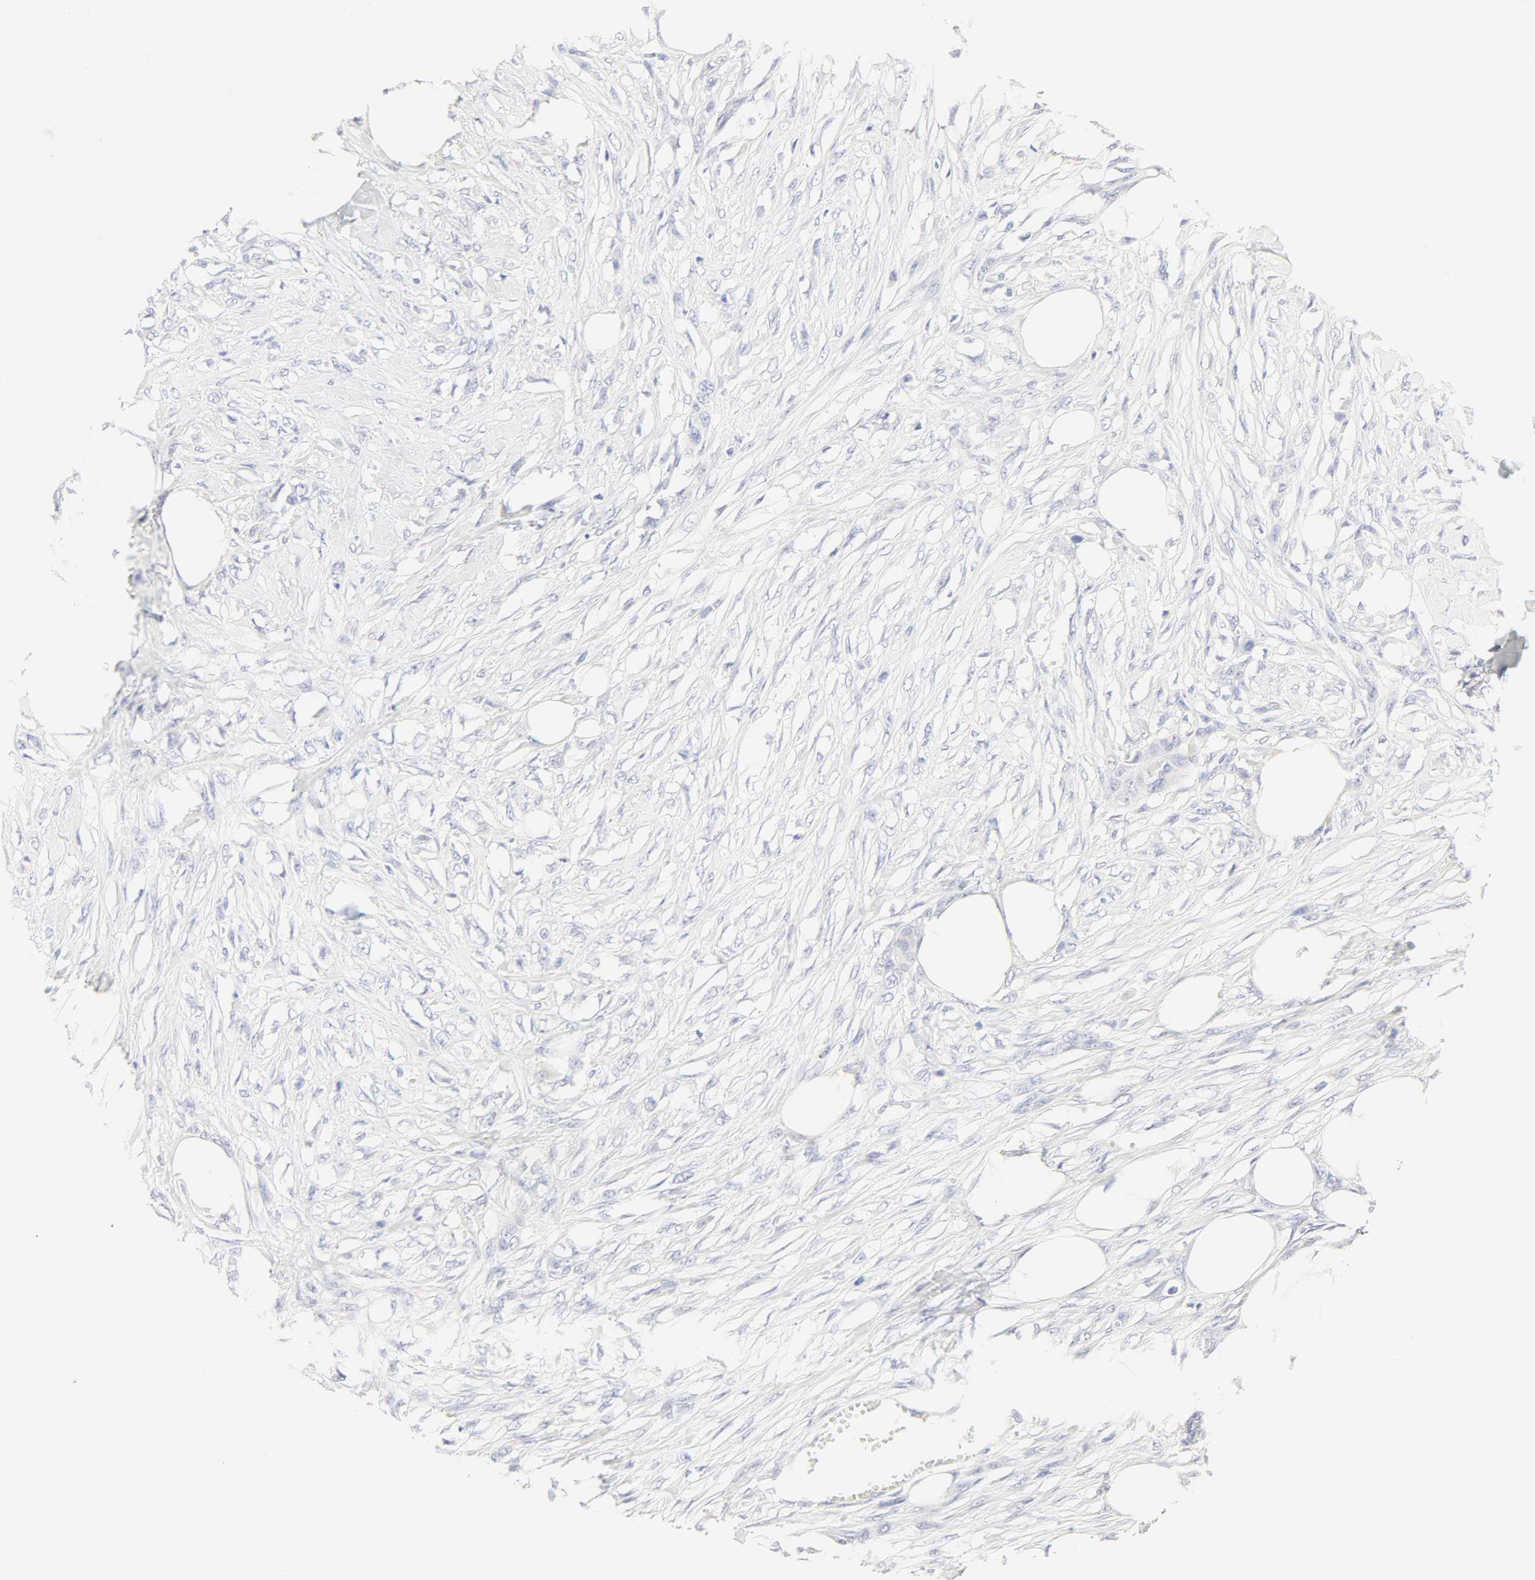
{"staining": {"intensity": "negative", "quantity": "none", "location": "none"}, "tissue": "skin cancer", "cell_type": "Tumor cells", "image_type": "cancer", "snomed": [{"axis": "morphology", "description": "Normal tissue, NOS"}, {"axis": "morphology", "description": "Squamous cell carcinoma, NOS"}, {"axis": "topography", "description": "Skin"}], "caption": "Immunohistochemistry (IHC) image of skin squamous cell carcinoma stained for a protein (brown), which shows no positivity in tumor cells. (DAB immunohistochemistry (IHC) with hematoxylin counter stain).", "gene": "SLCO1B3", "patient": {"sex": "female", "age": 59}}